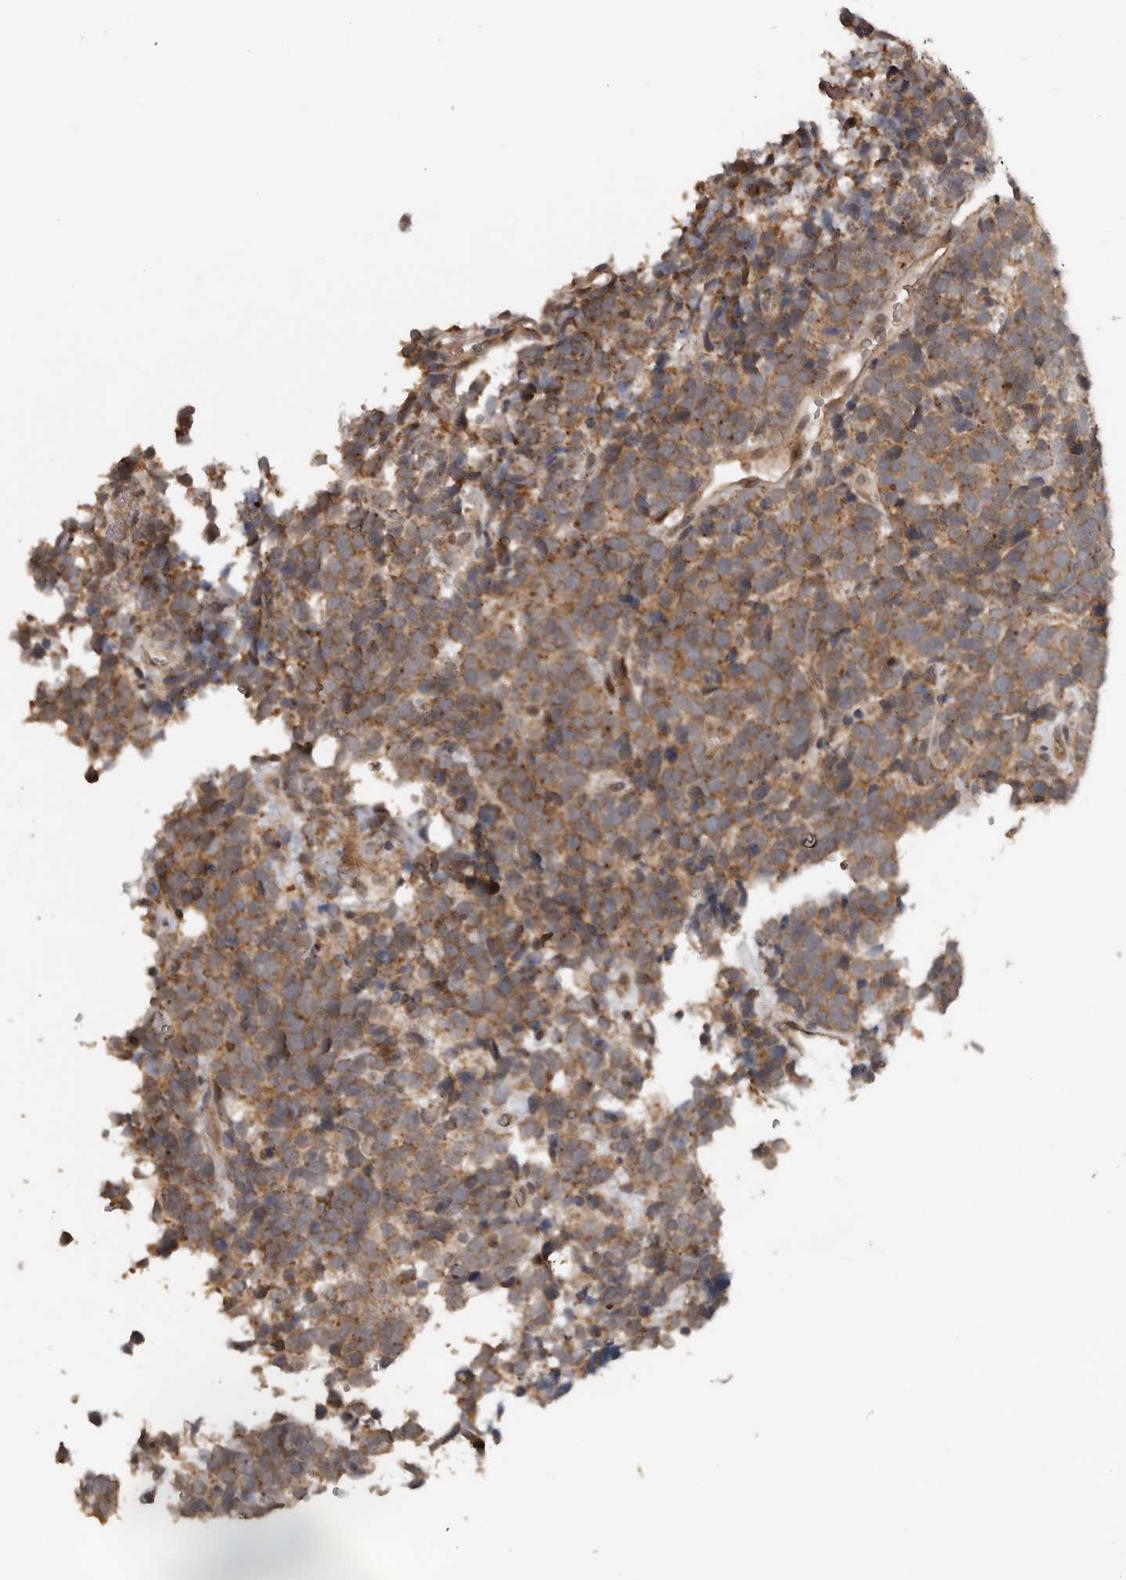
{"staining": {"intensity": "moderate", "quantity": ">75%", "location": "cytoplasmic/membranous"}, "tissue": "urothelial cancer", "cell_type": "Tumor cells", "image_type": "cancer", "snomed": [{"axis": "morphology", "description": "Urothelial carcinoma, High grade"}, {"axis": "topography", "description": "Urinary bladder"}], "caption": "Moderate cytoplasmic/membranous staining for a protein is appreciated in about >75% of tumor cells of urothelial cancer using immunohistochemistry (IHC).", "gene": "CEP350", "patient": {"sex": "female", "age": 82}}